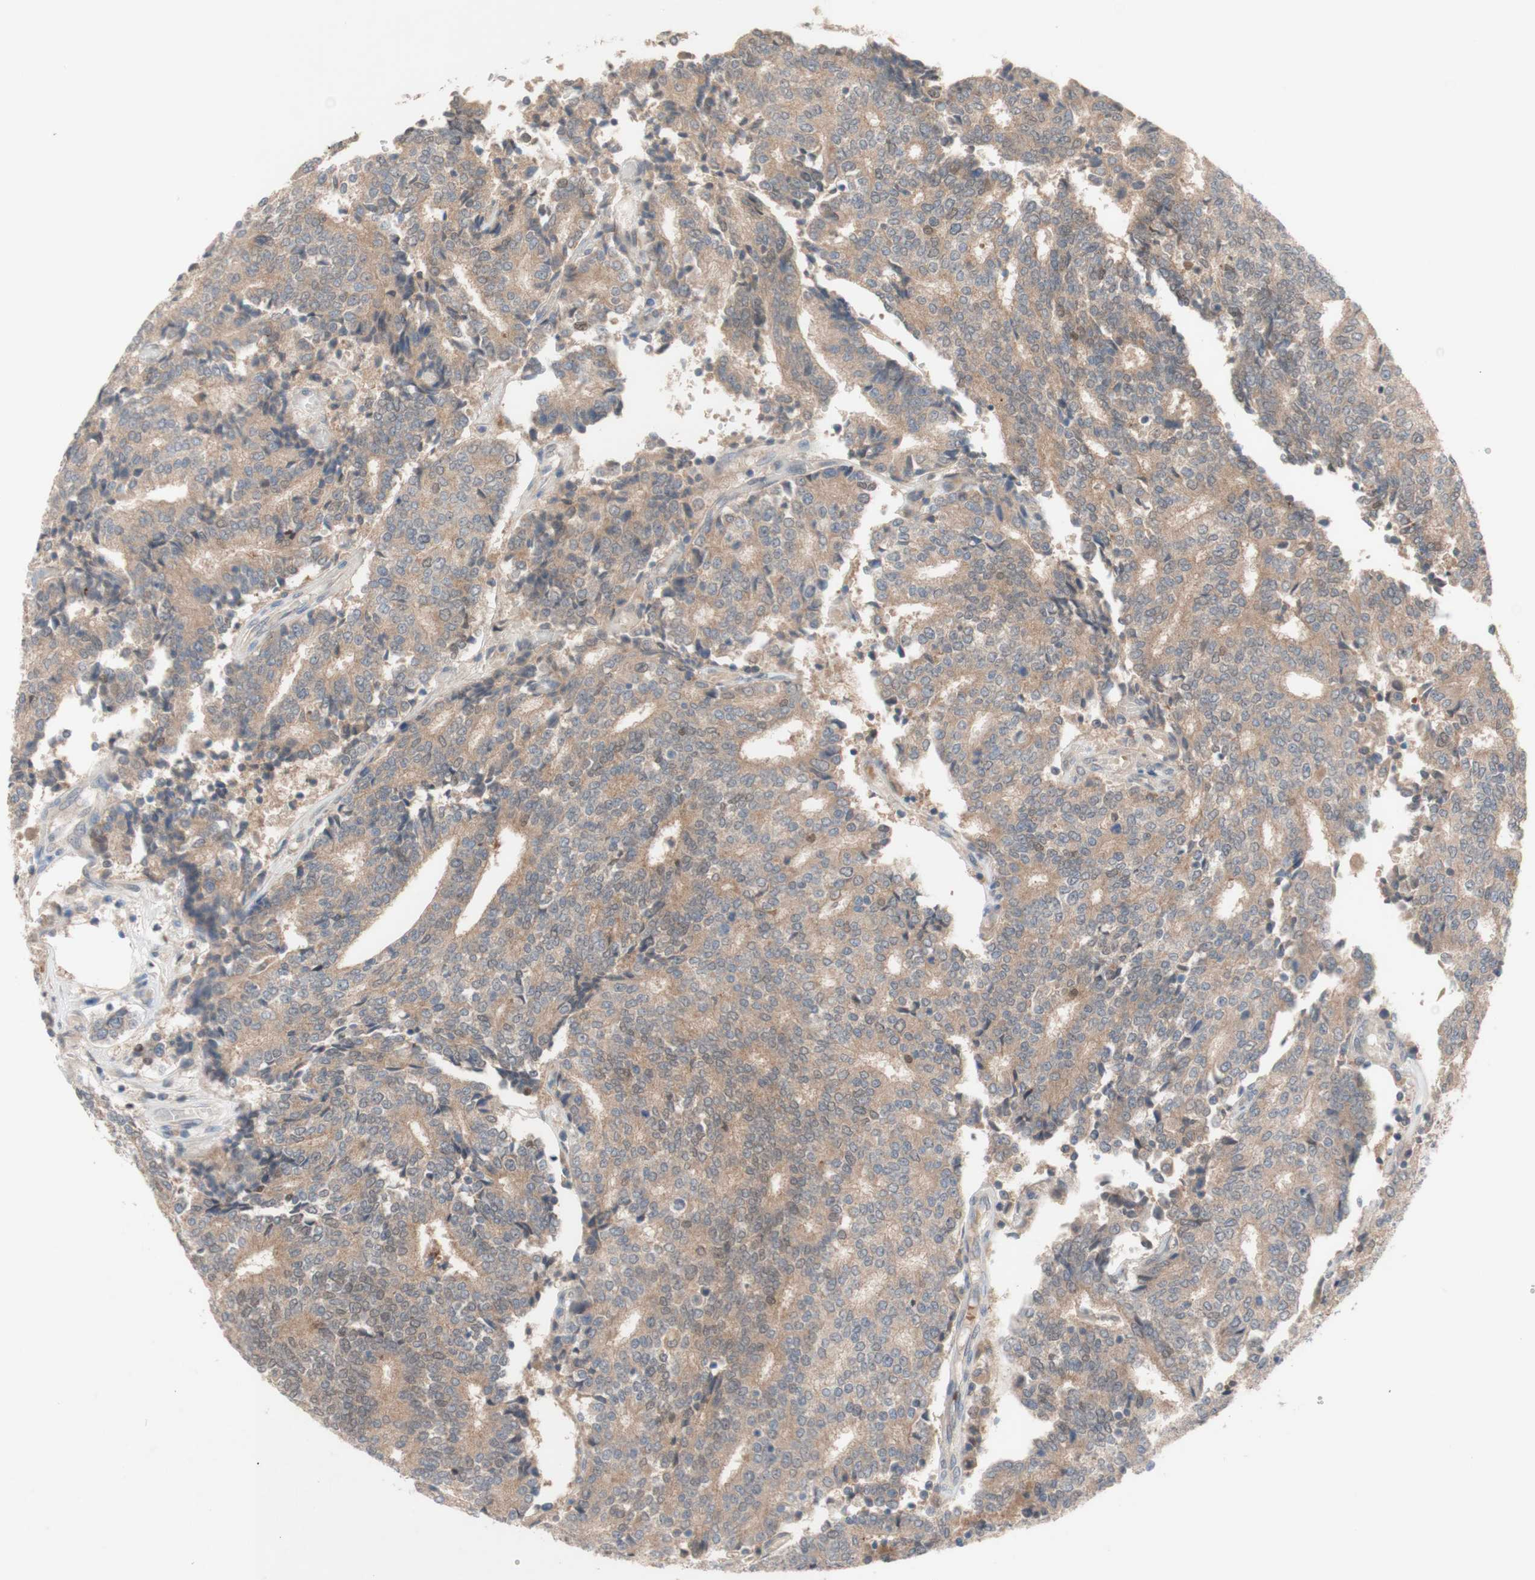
{"staining": {"intensity": "moderate", "quantity": ">75%", "location": "cytoplasmic/membranous"}, "tissue": "prostate cancer", "cell_type": "Tumor cells", "image_type": "cancer", "snomed": [{"axis": "morphology", "description": "Normal tissue, NOS"}, {"axis": "morphology", "description": "Adenocarcinoma, High grade"}, {"axis": "topography", "description": "Prostate"}, {"axis": "topography", "description": "Seminal veicle"}], "caption": "Tumor cells display moderate cytoplasmic/membranous positivity in about >75% of cells in prostate adenocarcinoma (high-grade). (DAB (3,3'-diaminobenzidine) = brown stain, brightfield microscopy at high magnification).", "gene": "PEX2", "patient": {"sex": "male", "age": 55}}